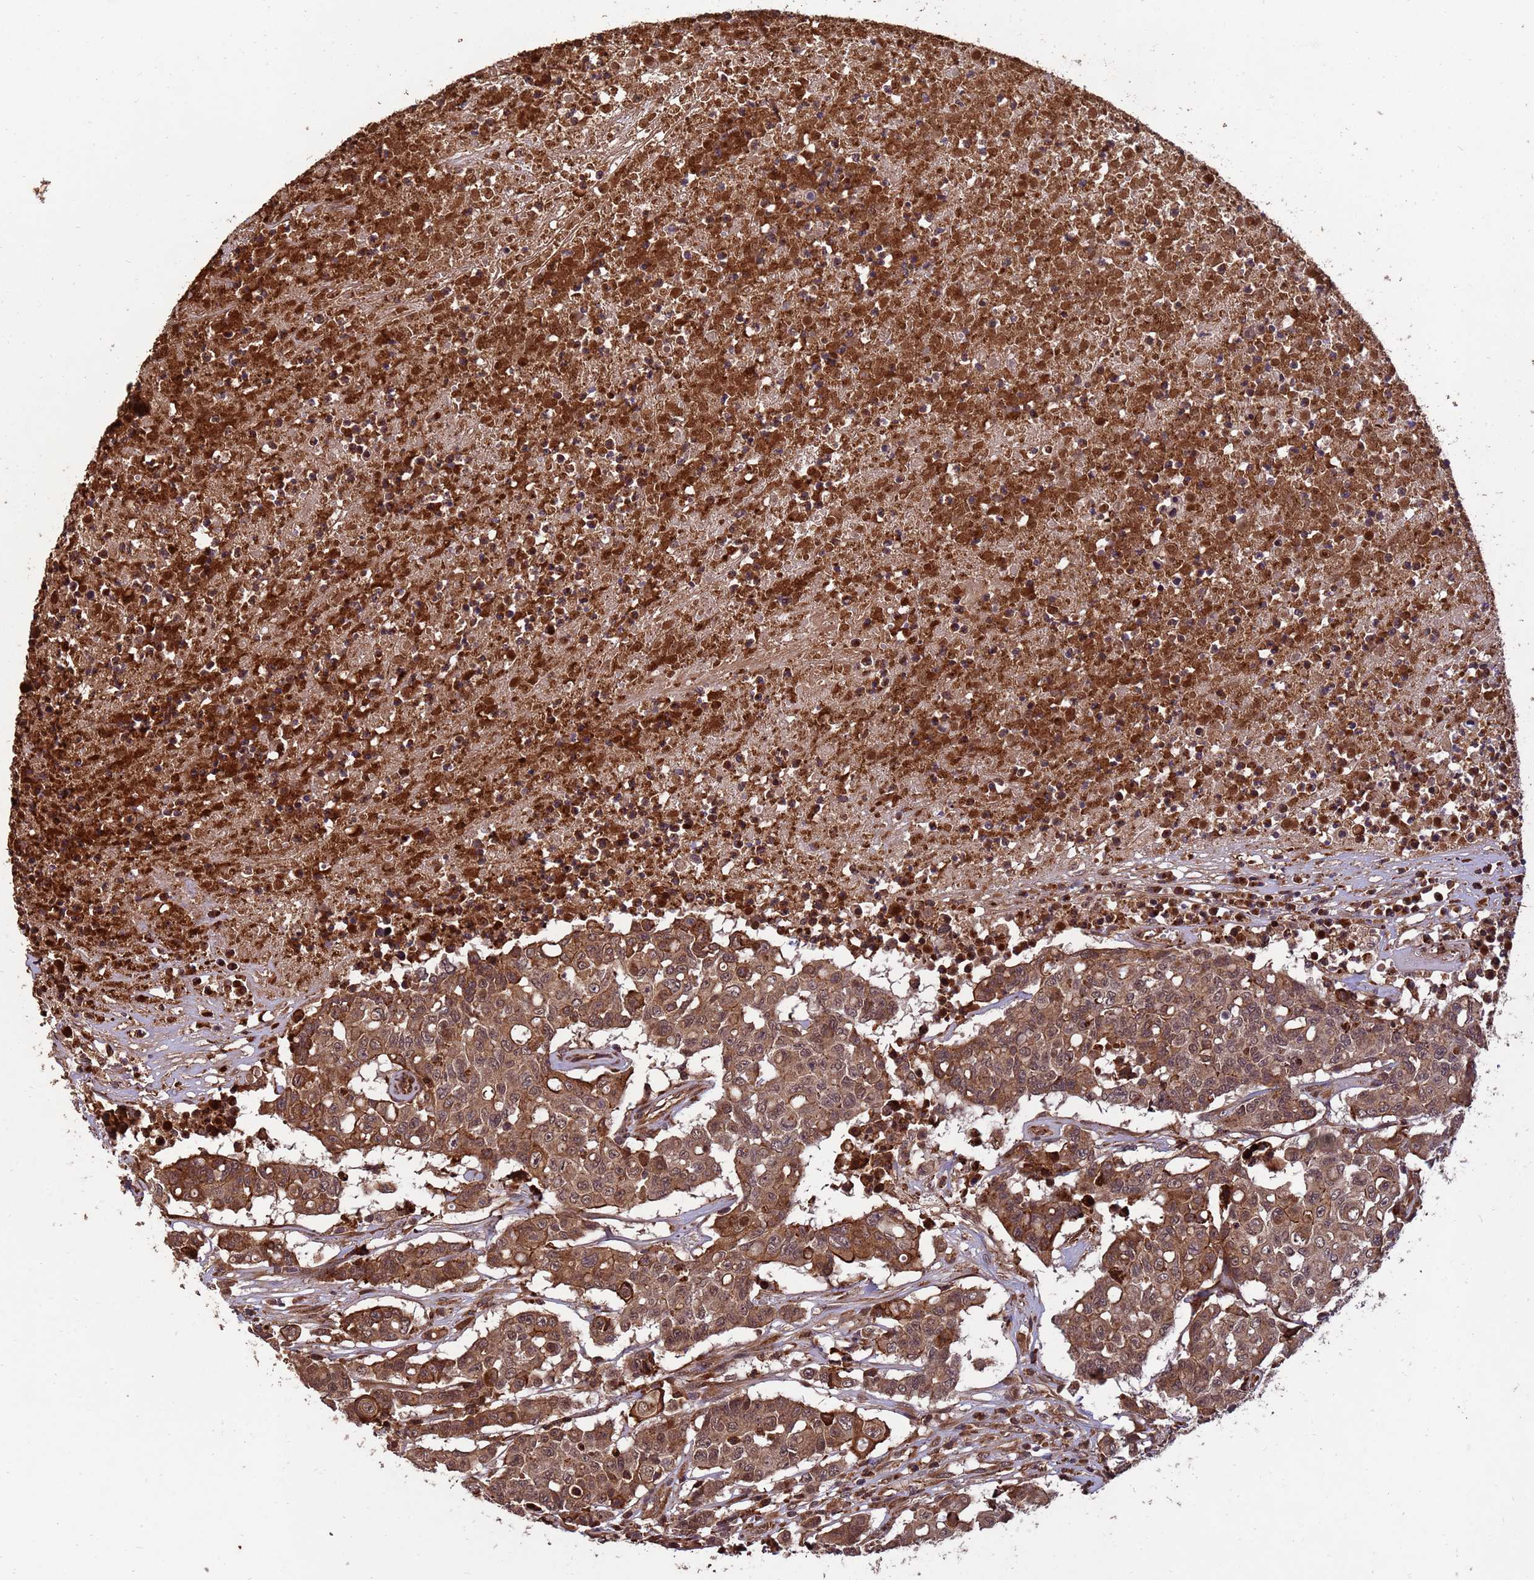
{"staining": {"intensity": "moderate", "quantity": ">75%", "location": "cytoplasmic/membranous,nuclear"}, "tissue": "colorectal cancer", "cell_type": "Tumor cells", "image_type": "cancer", "snomed": [{"axis": "morphology", "description": "Adenocarcinoma, NOS"}, {"axis": "topography", "description": "Colon"}], "caption": "Protein expression analysis of colorectal cancer (adenocarcinoma) exhibits moderate cytoplasmic/membranous and nuclear positivity in approximately >75% of tumor cells. (Stains: DAB in brown, nuclei in blue, Microscopy: brightfield microscopy at high magnification).", "gene": "ZNF619", "patient": {"sex": "male", "age": 51}}